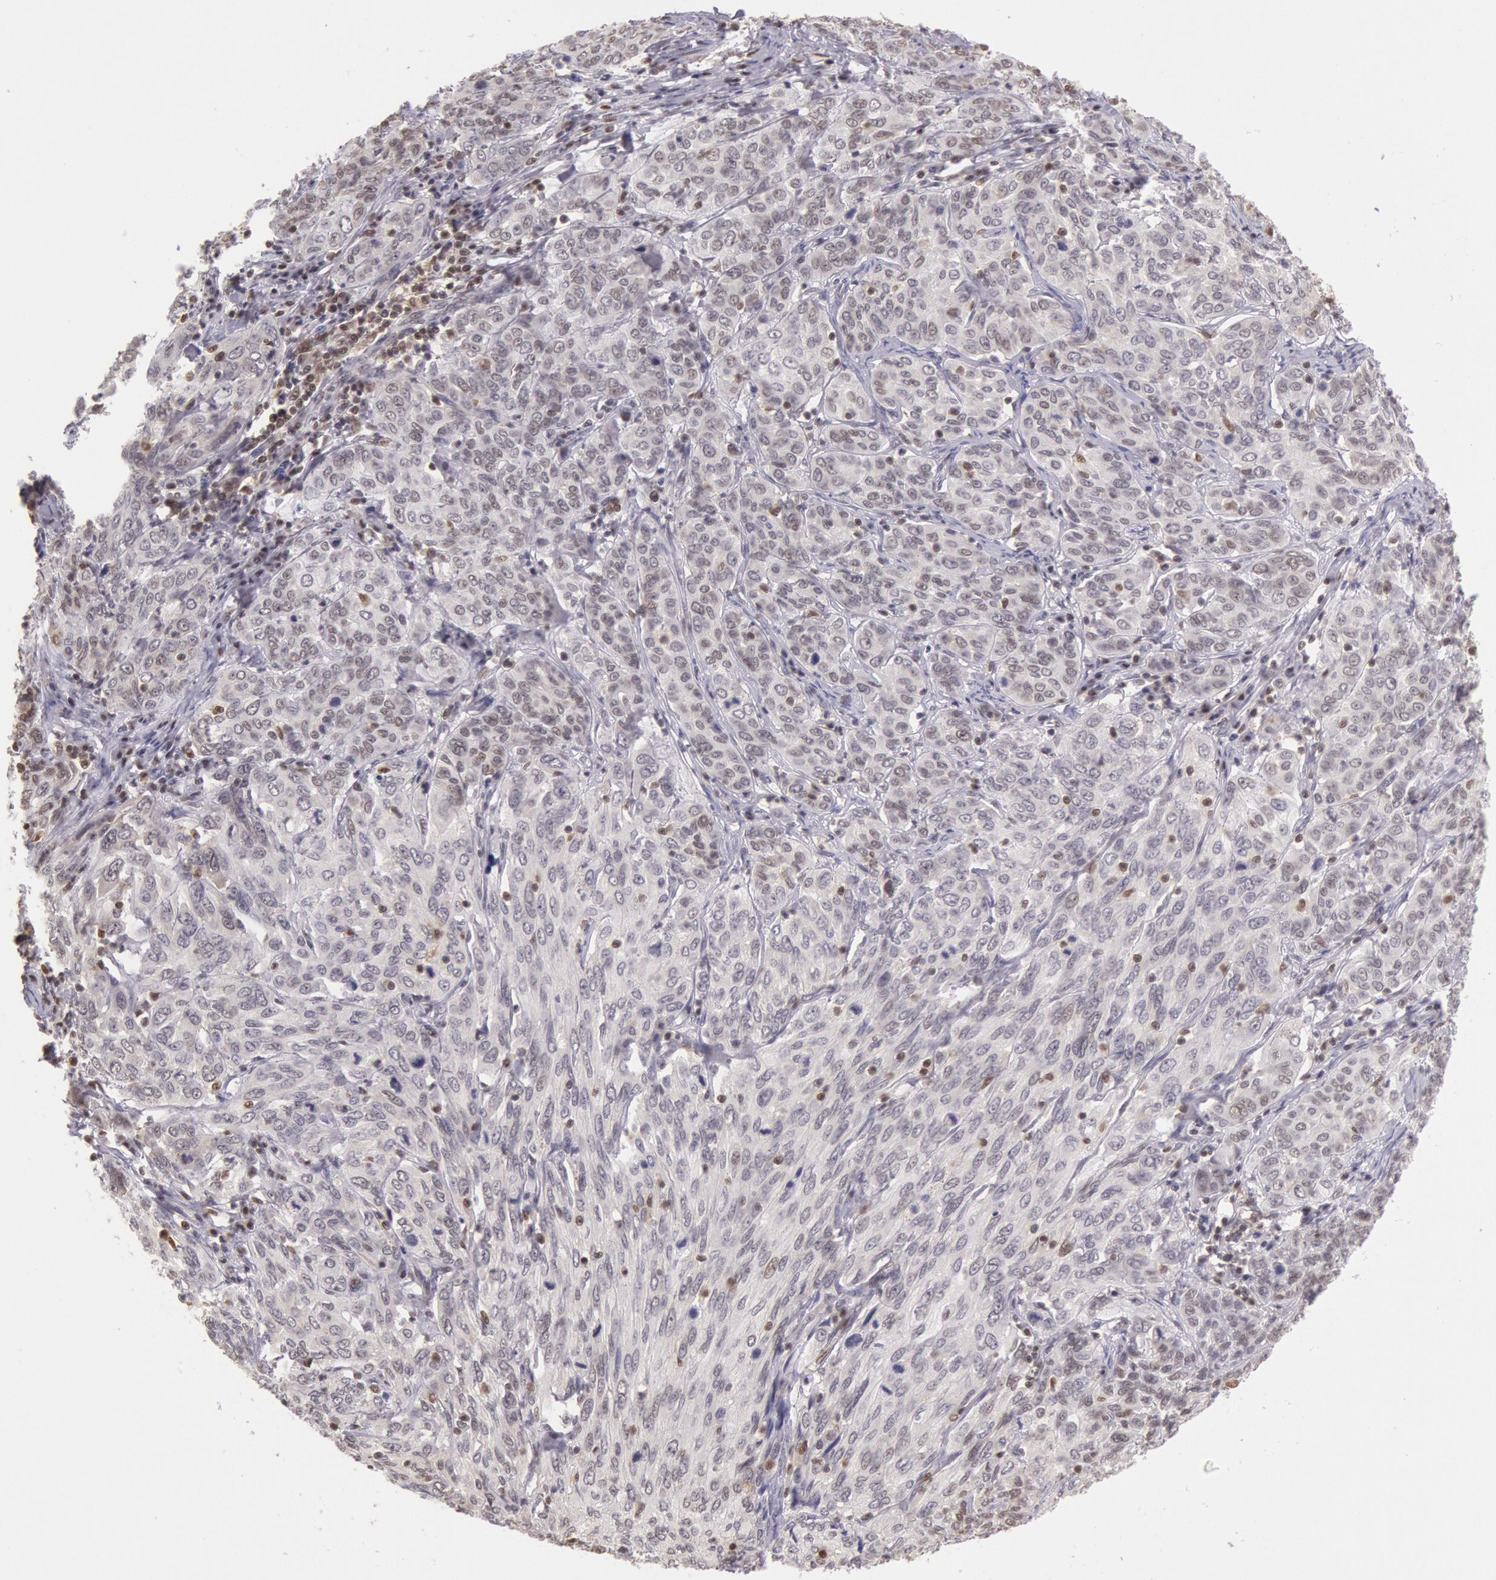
{"staining": {"intensity": "weak", "quantity": ">75%", "location": "nuclear"}, "tissue": "cervical cancer", "cell_type": "Tumor cells", "image_type": "cancer", "snomed": [{"axis": "morphology", "description": "Squamous cell carcinoma, NOS"}, {"axis": "topography", "description": "Cervix"}], "caption": "Protein expression by immunohistochemistry demonstrates weak nuclear expression in approximately >75% of tumor cells in squamous cell carcinoma (cervical).", "gene": "ESS2", "patient": {"sex": "female", "age": 38}}